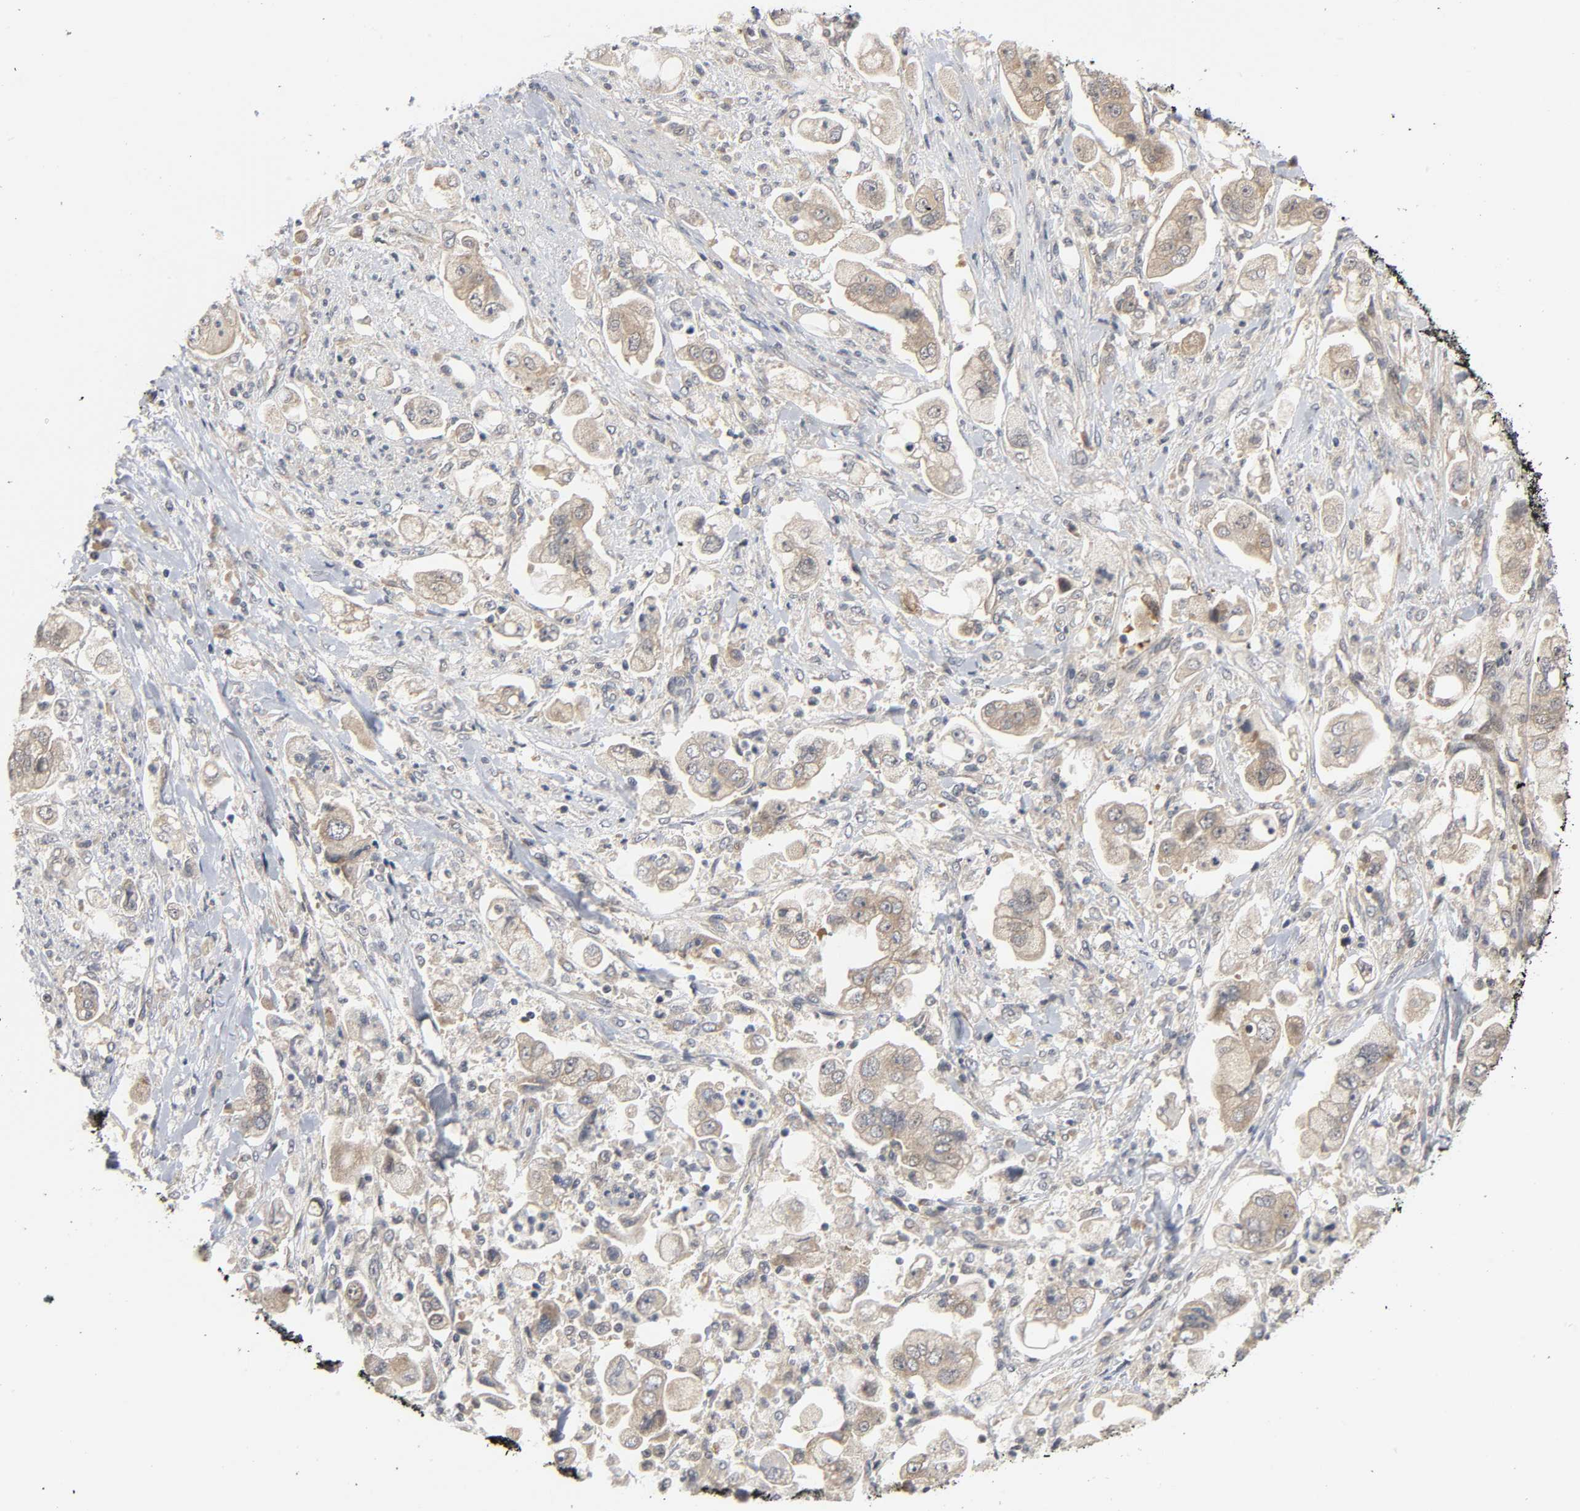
{"staining": {"intensity": "moderate", "quantity": ">75%", "location": "cytoplasmic/membranous"}, "tissue": "stomach cancer", "cell_type": "Tumor cells", "image_type": "cancer", "snomed": [{"axis": "morphology", "description": "Adenocarcinoma, NOS"}, {"axis": "topography", "description": "Stomach"}], "caption": "Moderate cytoplasmic/membranous positivity for a protein is appreciated in approximately >75% of tumor cells of stomach adenocarcinoma using immunohistochemistry.", "gene": "MAPK8", "patient": {"sex": "male", "age": 62}}